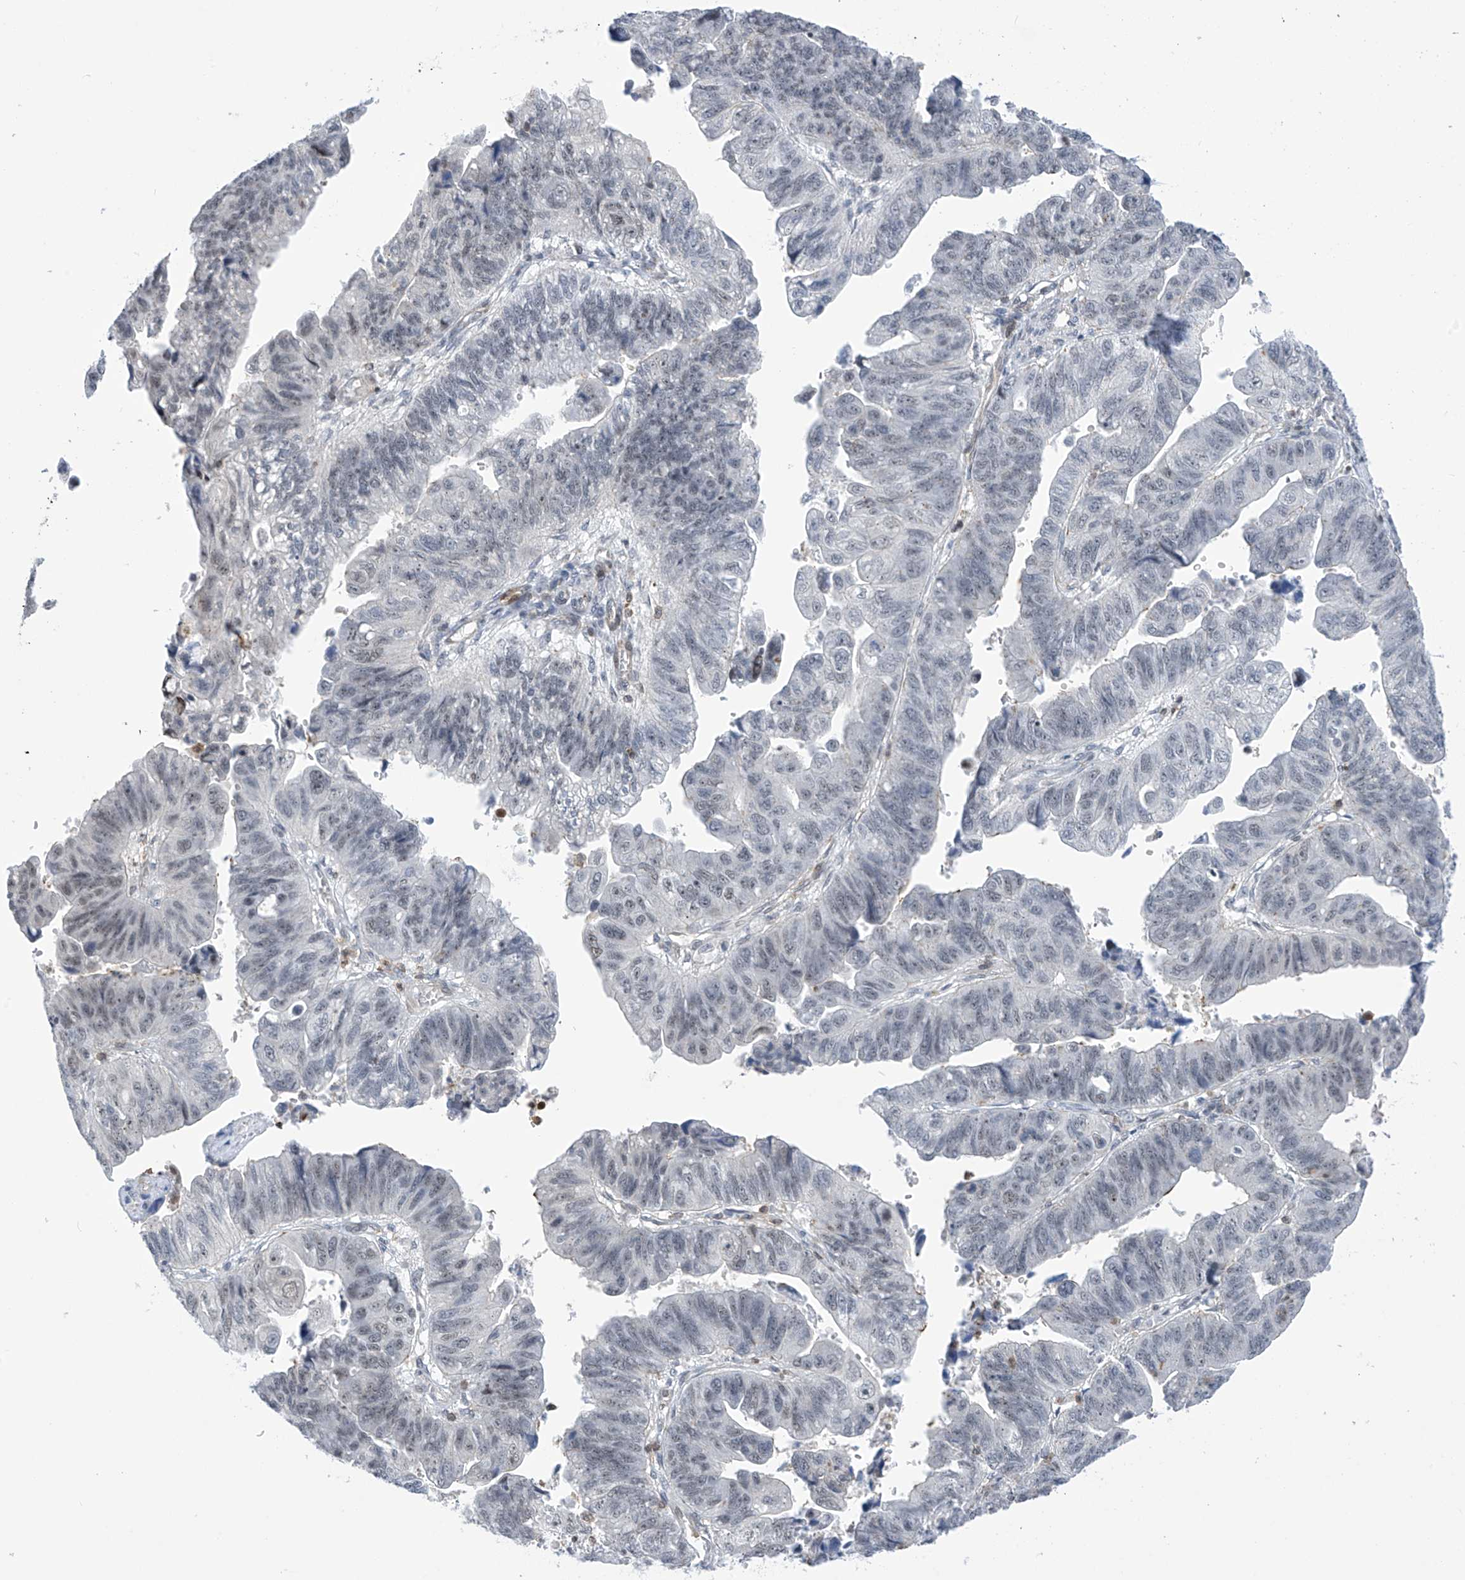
{"staining": {"intensity": "negative", "quantity": "none", "location": "none"}, "tissue": "stomach cancer", "cell_type": "Tumor cells", "image_type": "cancer", "snomed": [{"axis": "morphology", "description": "Adenocarcinoma, NOS"}, {"axis": "topography", "description": "Stomach"}], "caption": "Protein analysis of adenocarcinoma (stomach) shows no significant staining in tumor cells. (Stains: DAB (3,3'-diaminobenzidine) immunohistochemistry (IHC) with hematoxylin counter stain, Microscopy: brightfield microscopy at high magnification).", "gene": "MSL3", "patient": {"sex": "male", "age": 59}}